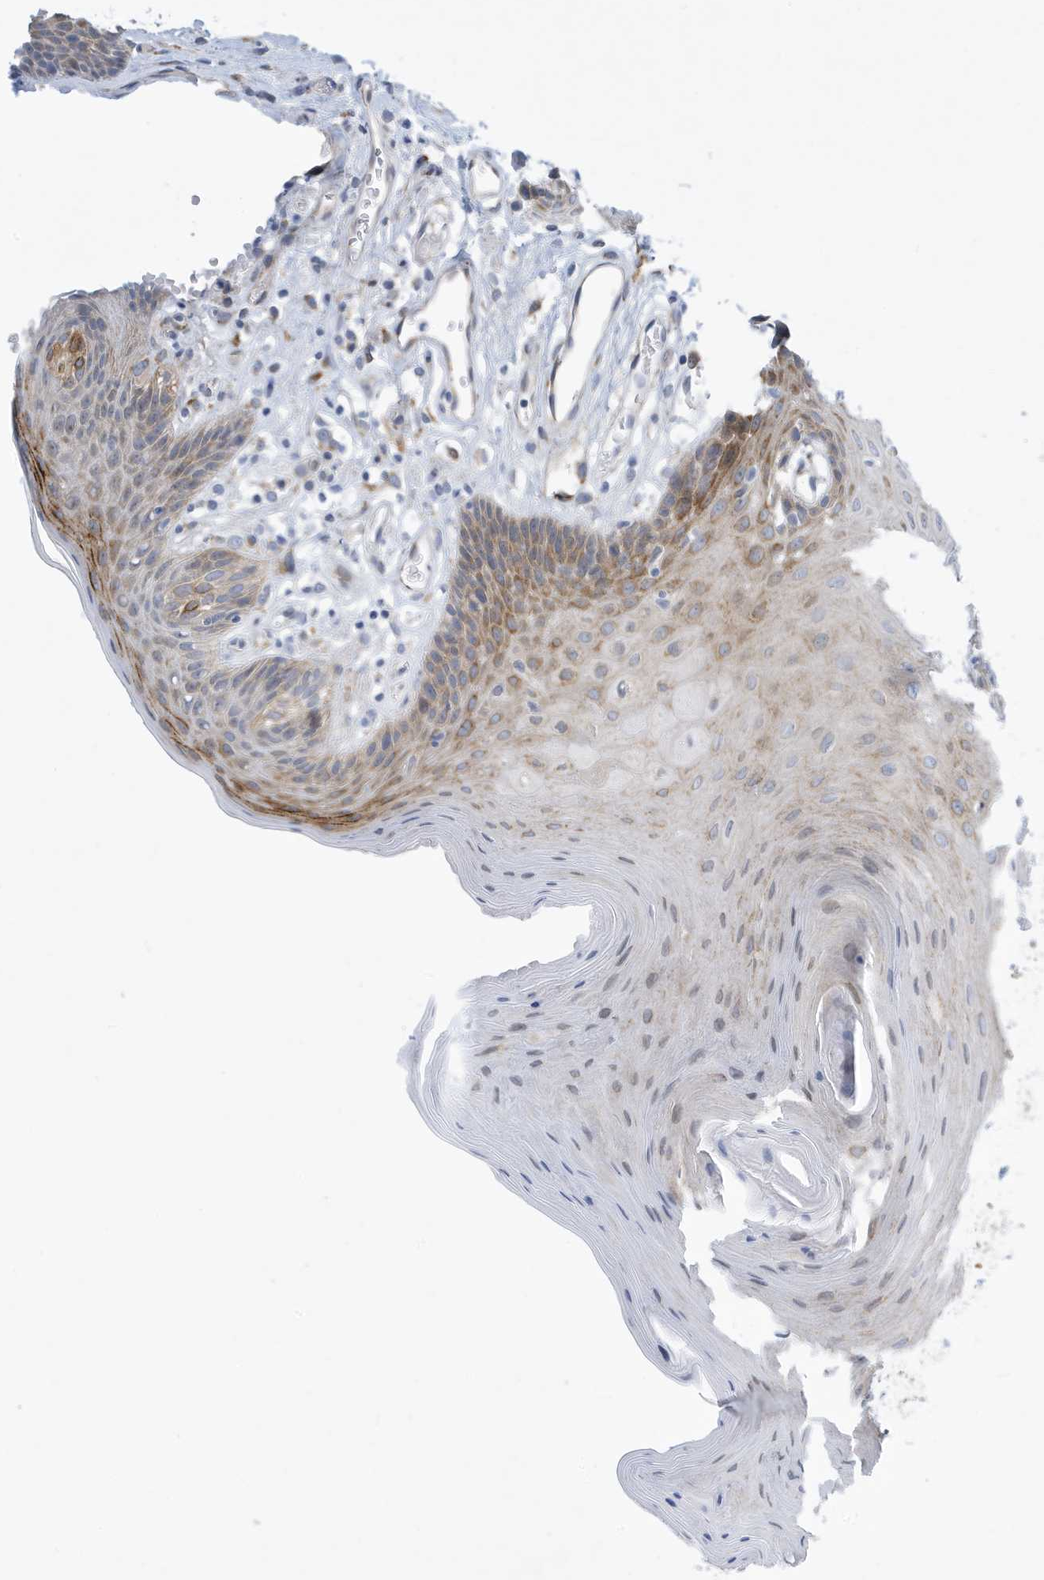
{"staining": {"intensity": "moderate", "quantity": "<25%", "location": "cytoplasmic/membranous"}, "tissue": "oral mucosa", "cell_type": "Squamous epithelial cells", "image_type": "normal", "snomed": [{"axis": "morphology", "description": "Normal tissue, NOS"}, {"axis": "morphology", "description": "Squamous cell carcinoma, NOS"}, {"axis": "topography", "description": "Skeletal muscle"}, {"axis": "topography", "description": "Oral tissue"}, {"axis": "topography", "description": "Salivary gland"}, {"axis": "topography", "description": "Head-Neck"}], "caption": "Squamous epithelial cells demonstrate low levels of moderate cytoplasmic/membranous expression in about <25% of cells in unremarkable oral mucosa. (IHC, brightfield microscopy, high magnification).", "gene": "SEMA3F", "patient": {"sex": "male", "age": 54}}